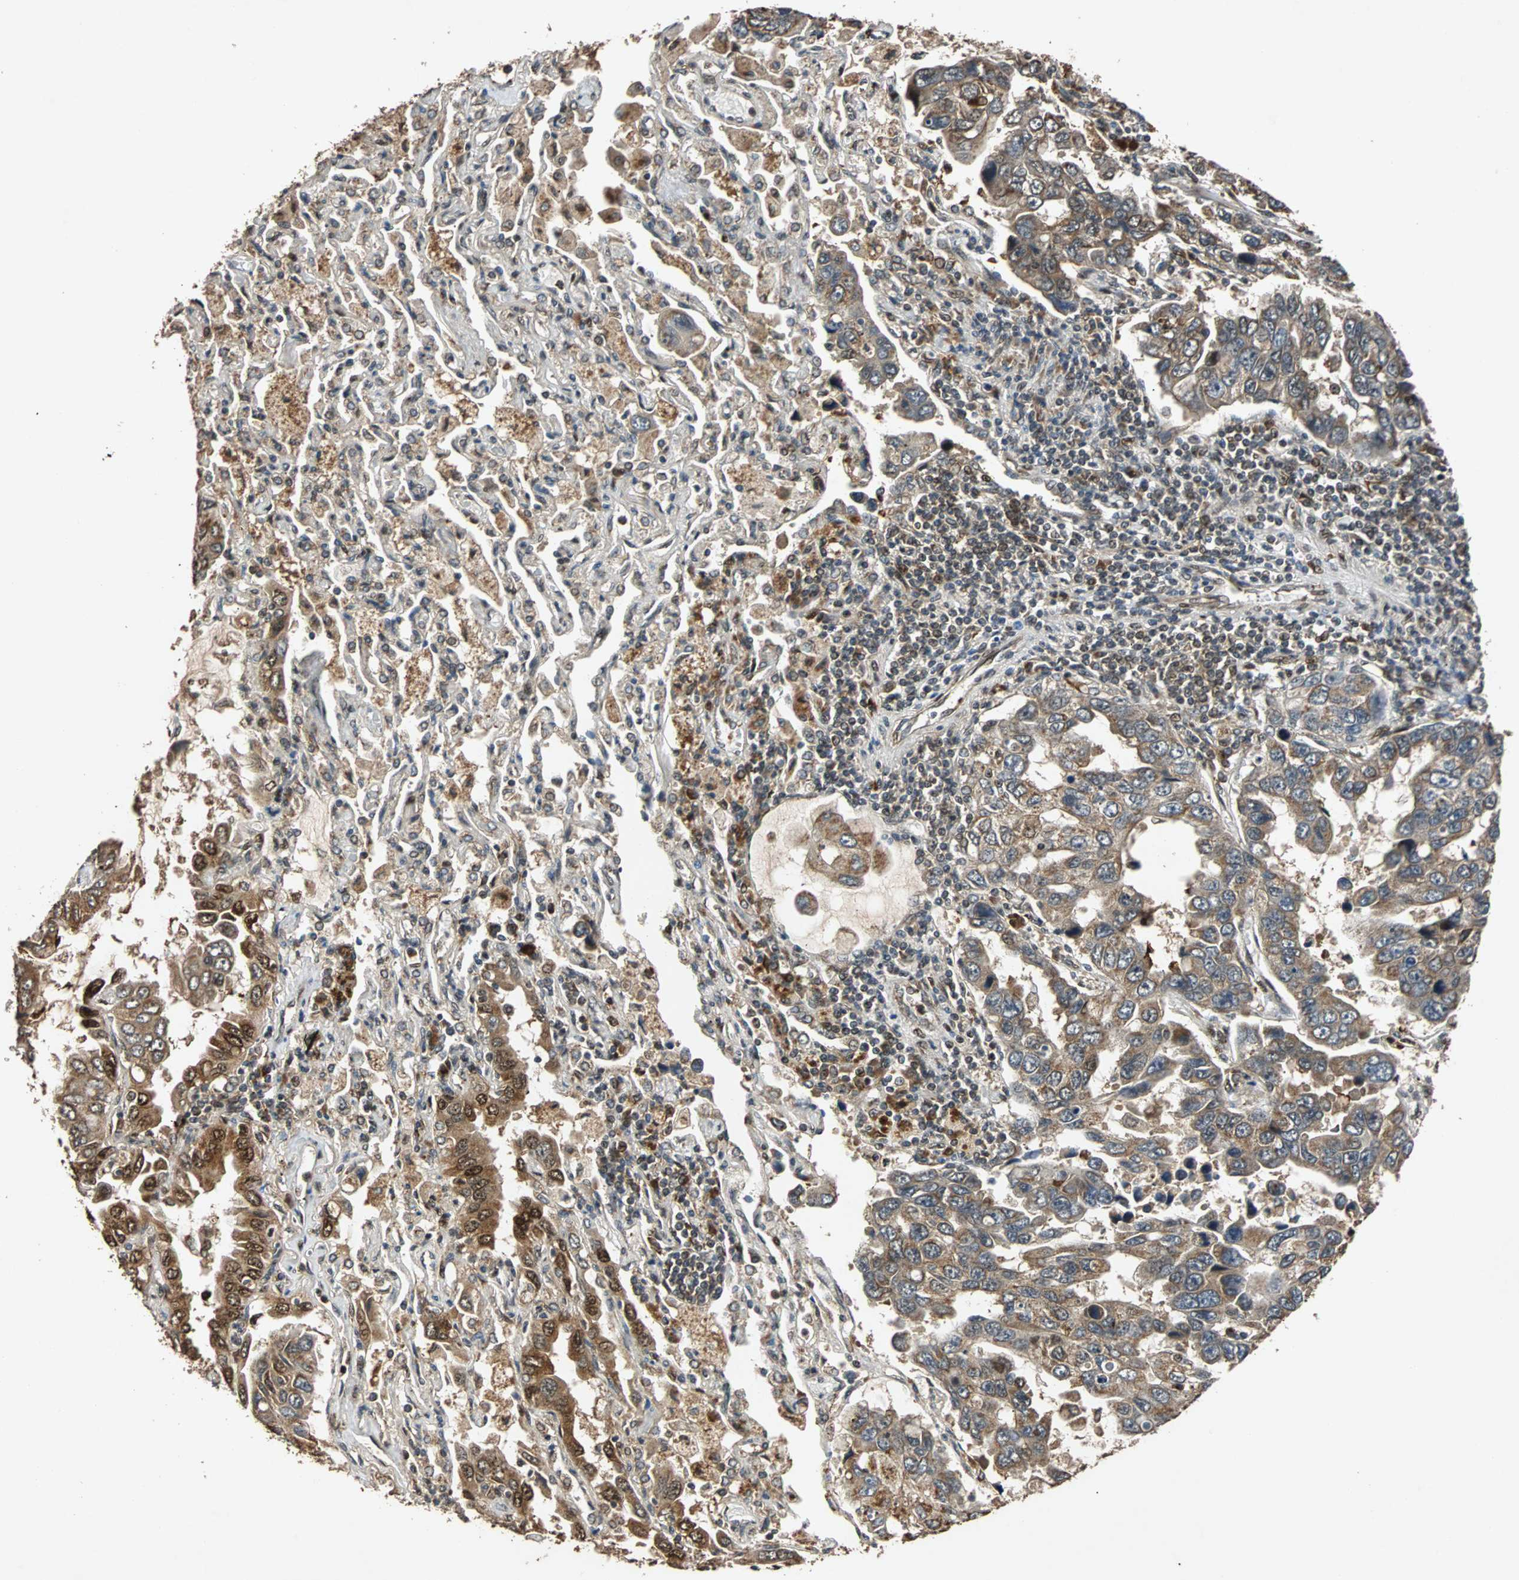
{"staining": {"intensity": "strong", "quantity": ">75%", "location": "cytoplasmic/membranous,nuclear"}, "tissue": "lung cancer", "cell_type": "Tumor cells", "image_type": "cancer", "snomed": [{"axis": "morphology", "description": "Adenocarcinoma, NOS"}, {"axis": "topography", "description": "Lung"}], "caption": "This image shows immunohistochemistry (IHC) staining of adenocarcinoma (lung), with high strong cytoplasmic/membranous and nuclear expression in approximately >75% of tumor cells.", "gene": "USP31", "patient": {"sex": "male", "age": 64}}